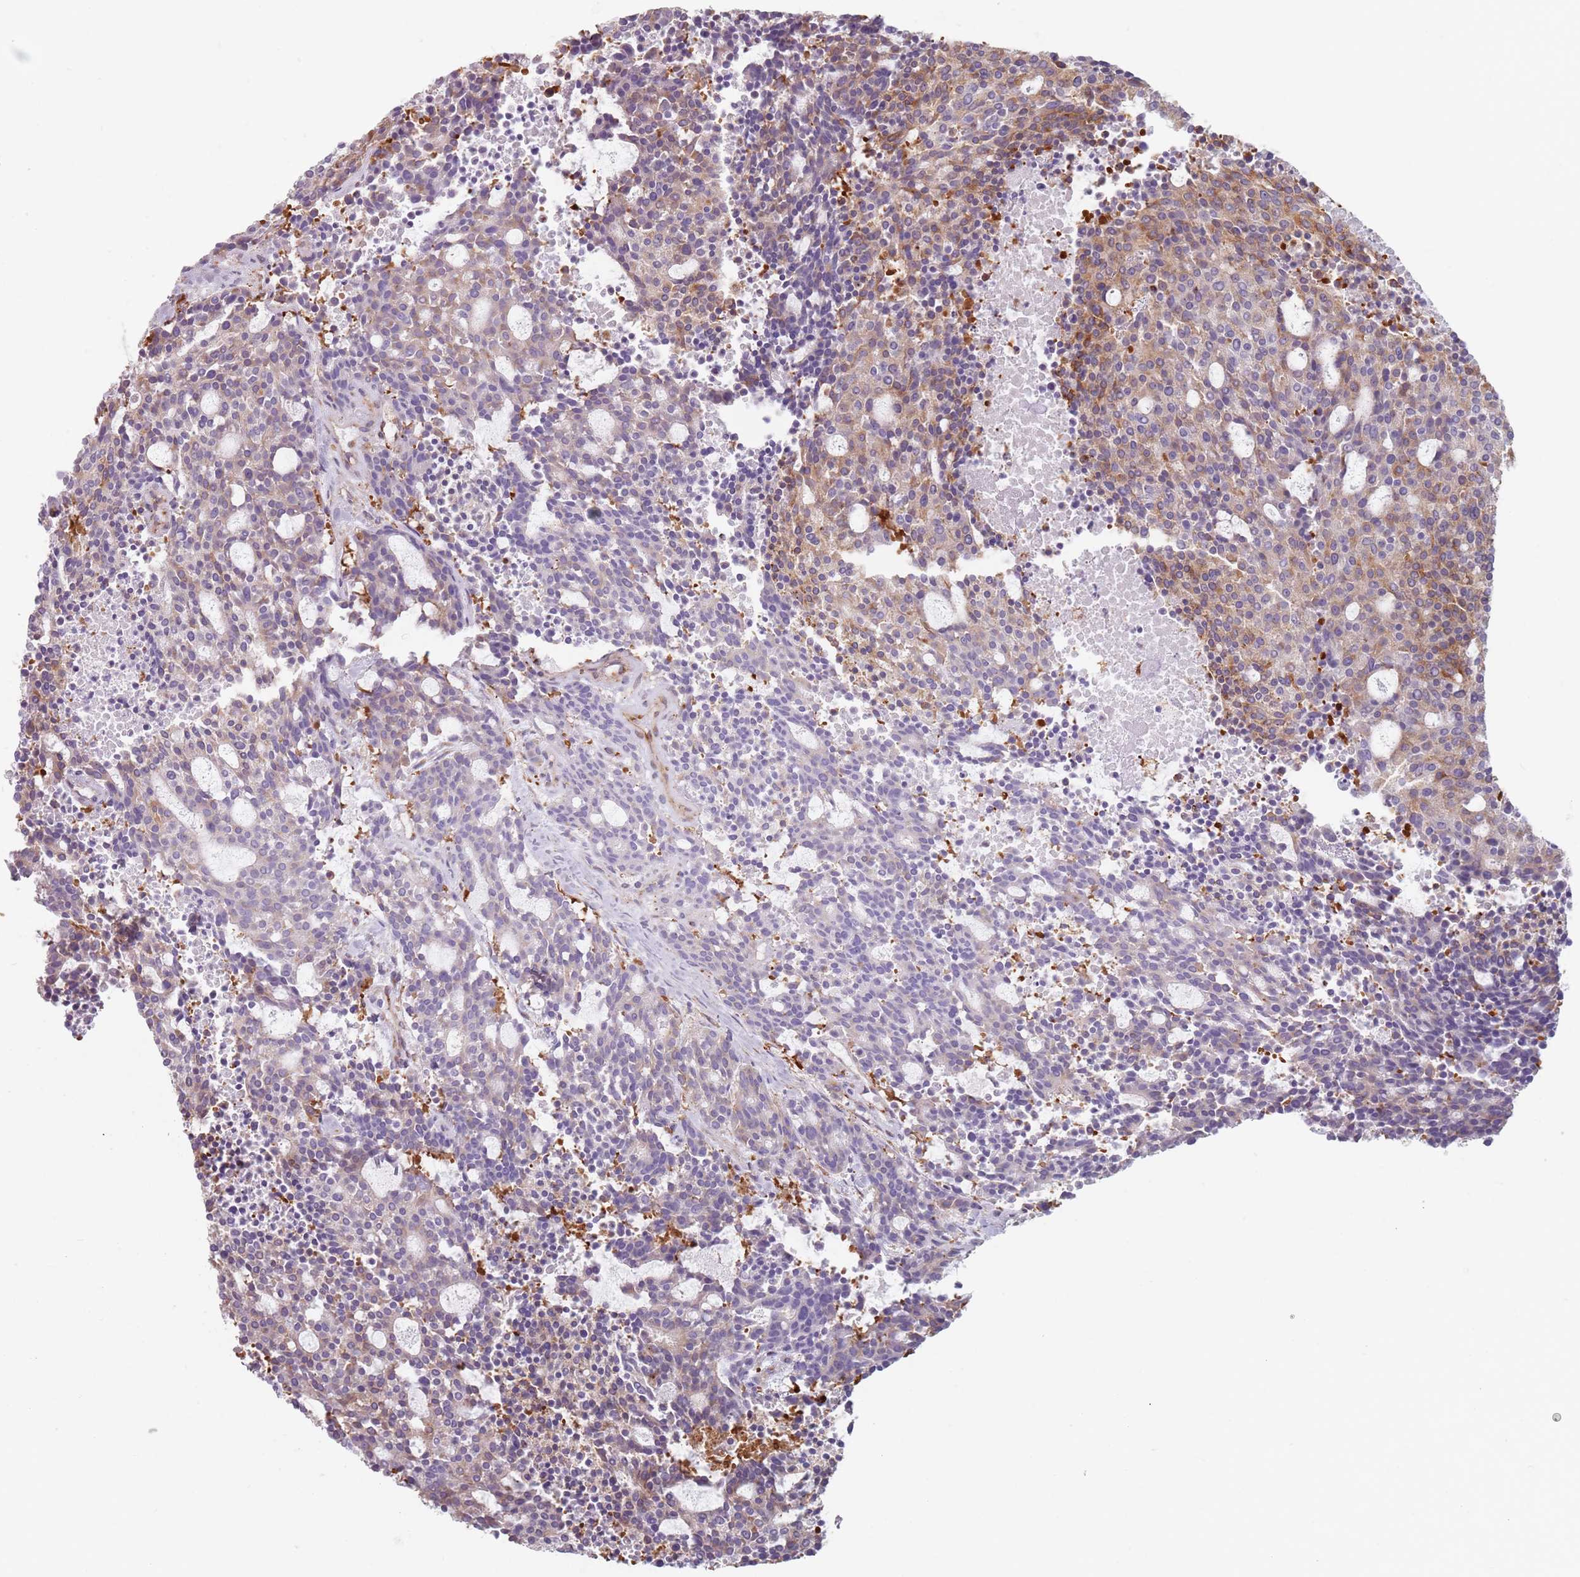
{"staining": {"intensity": "weak", "quantity": "<25%", "location": "cytoplasmic/membranous"}, "tissue": "carcinoid", "cell_type": "Tumor cells", "image_type": "cancer", "snomed": [{"axis": "morphology", "description": "Carcinoid, malignant, NOS"}, {"axis": "topography", "description": "Pancreas"}], "caption": "Protein analysis of carcinoid (malignant) shows no significant positivity in tumor cells.", "gene": "TPD52L2", "patient": {"sex": "female", "age": 54}}